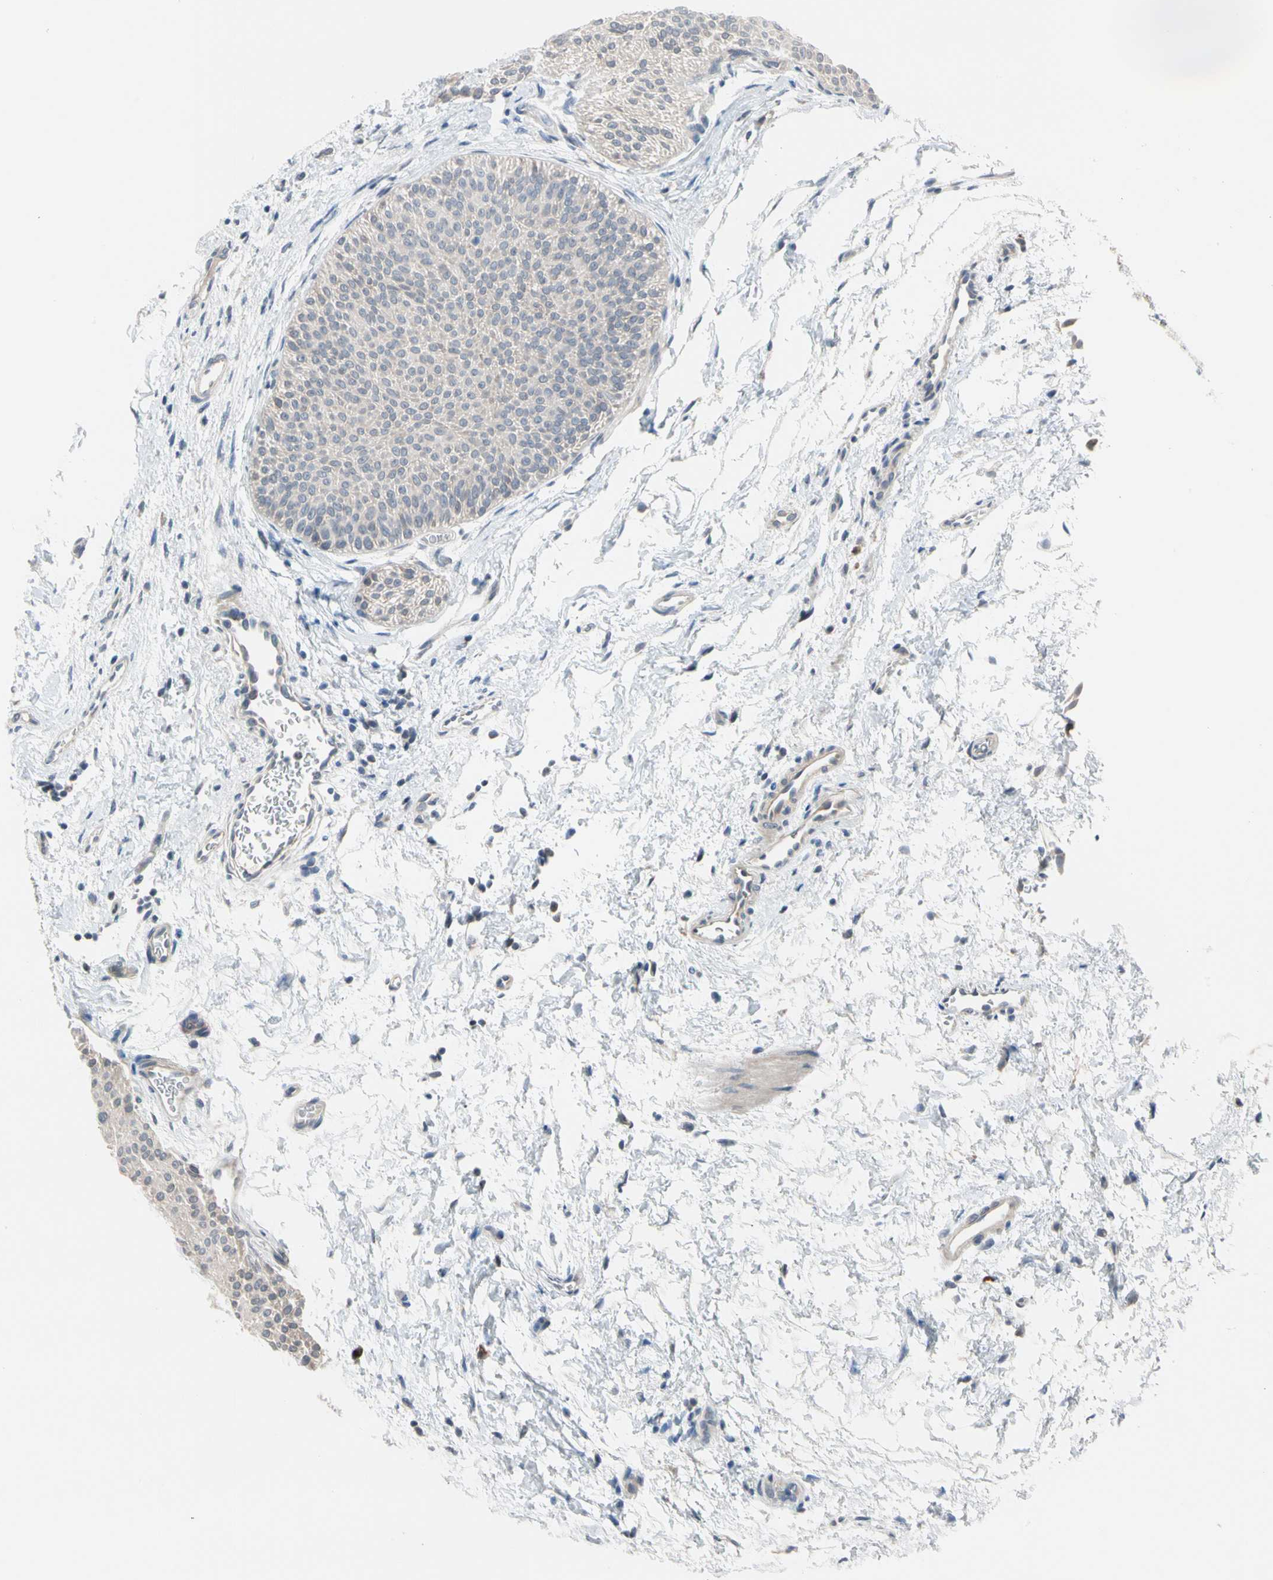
{"staining": {"intensity": "weak", "quantity": ">75%", "location": "cytoplasmic/membranous"}, "tissue": "urothelial cancer", "cell_type": "Tumor cells", "image_type": "cancer", "snomed": [{"axis": "morphology", "description": "Urothelial carcinoma, Low grade"}, {"axis": "topography", "description": "Urinary bladder"}], "caption": "Immunohistochemical staining of human urothelial cancer demonstrates low levels of weak cytoplasmic/membranous protein staining in approximately >75% of tumor cells. Using DAB (brown) and hematoxylin (blue) stains, captured at high magnification using brightfield microscopy.", "gene": "MARK1", "patient": {"sex": "female", "age": 60}}